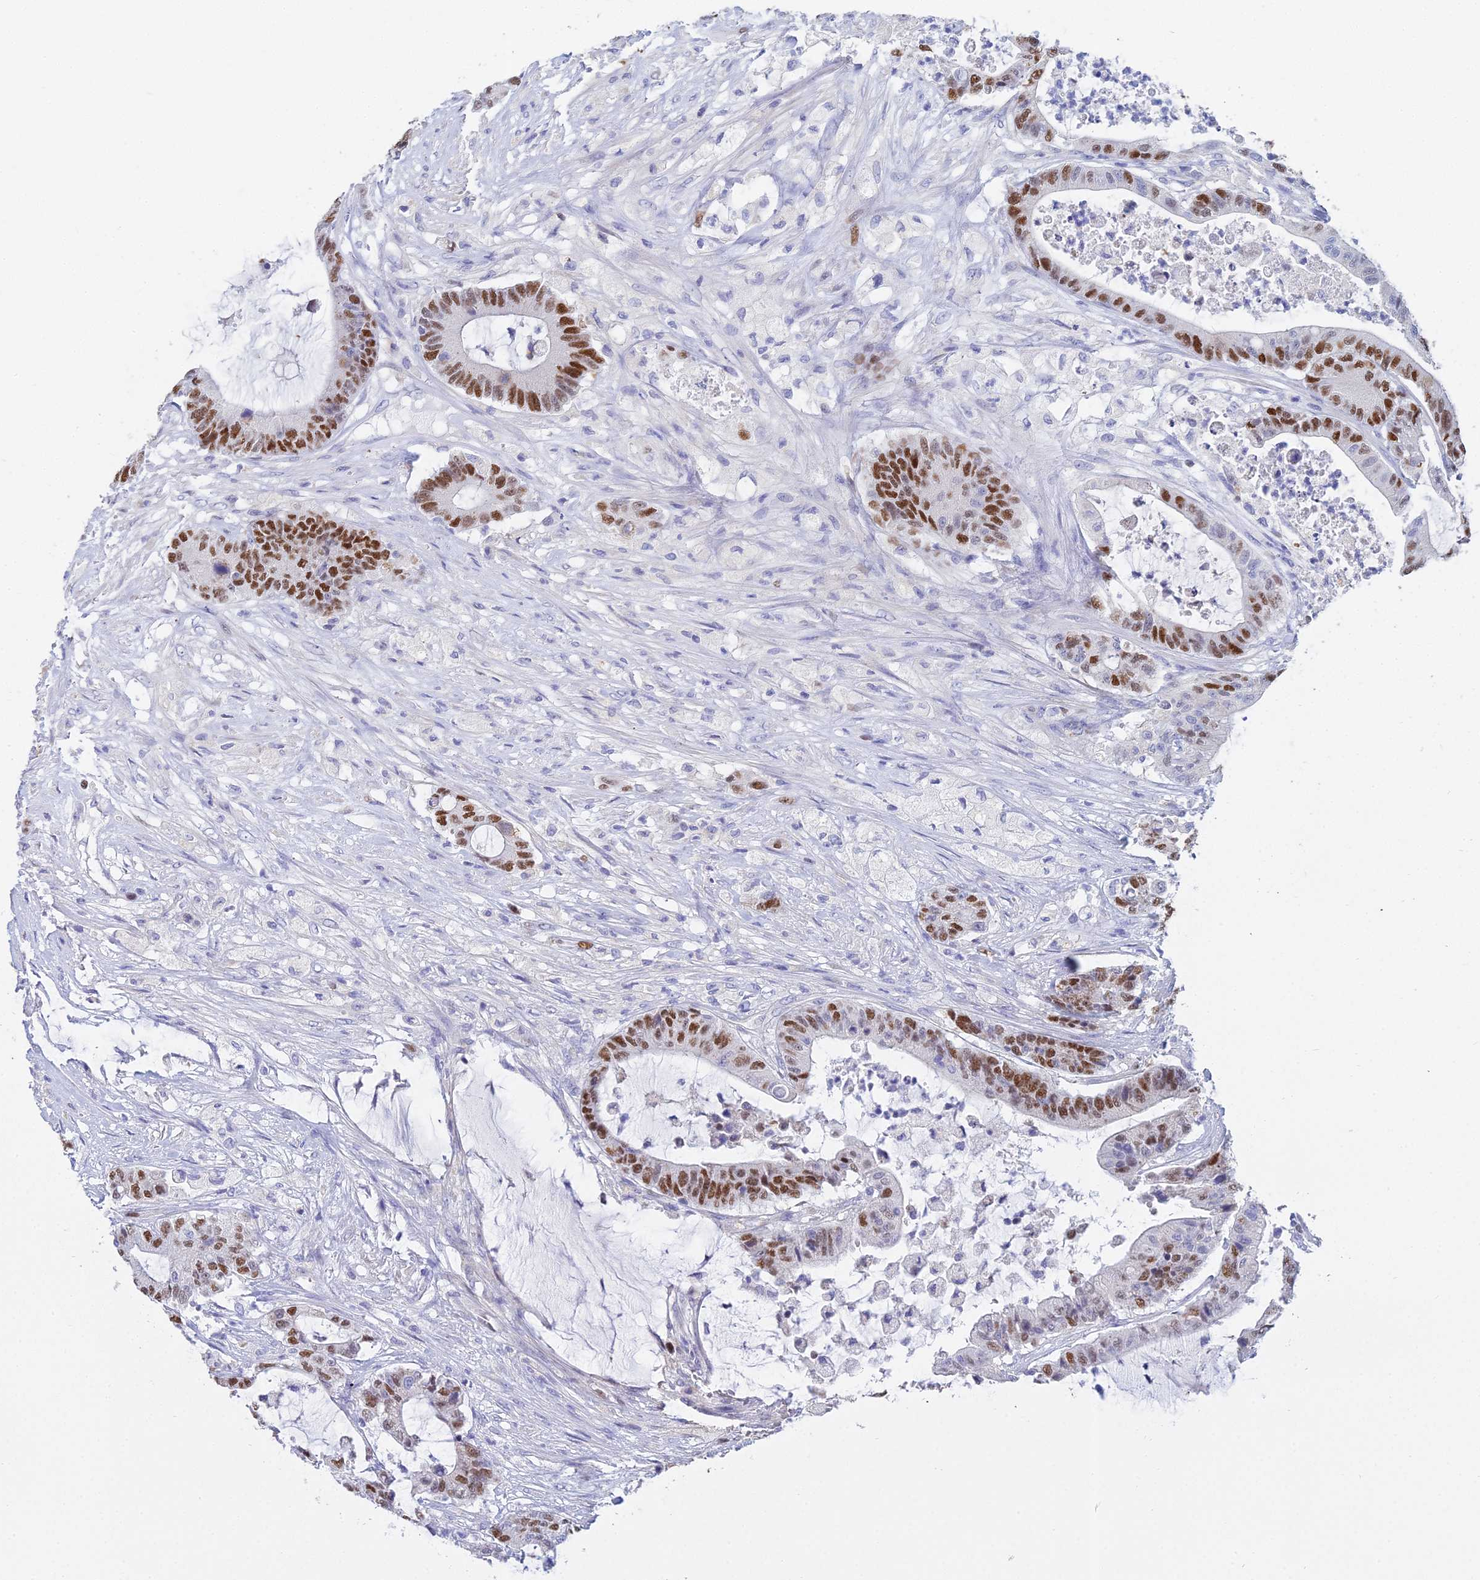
{"staining": {"intensity": "strong", "quantity": "25%-75%", "location": "nuclear"}, "tissue": "colorectal cancer", "cell_type": "Tumor cells", "image_type": "cancer", "snomed": [{"axis": "morphology", "description": "Adenocarcinoma, NOS"}, {"axis": "topography", "description": "Colon"}], "caption": "High-magnification brightfield microscopy of colorectal cancer (adenocarcinoma) stained with DAB (brown) and counterstained with hematoxylin (blue). tumor cells exhibit strong nuclear positivity is identified in approximately25%-75% of cells. The staining was performed using DAB (3,3'-diaminobenzidine) to visualize the protein expression in brown, while the nuclei were stained in blue with hematoxylin (Magnification: 20x).", "gene": "MCM2", "patient": {"sex": "female", "age": 84}}